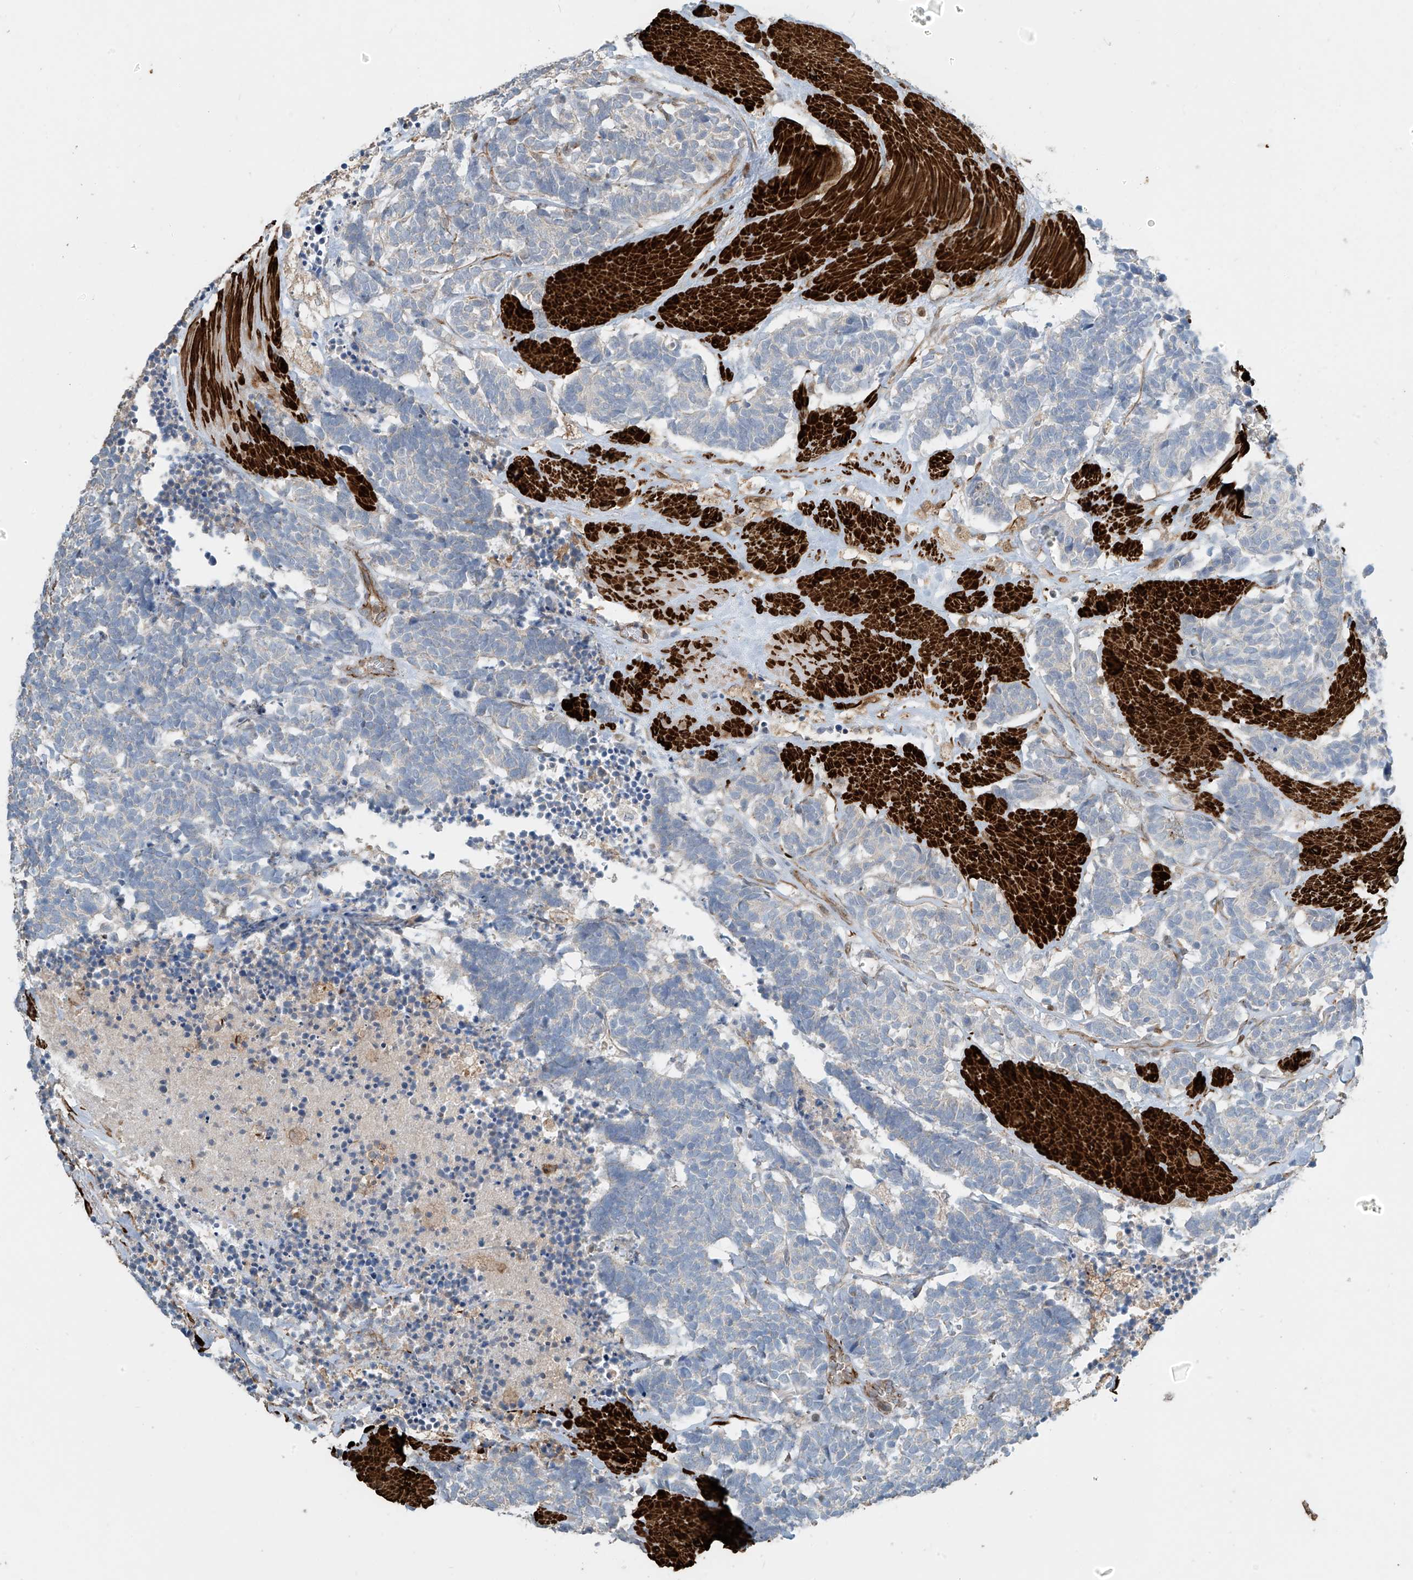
{"staining": {"intensity": "negative", "quantity": "none", "location": "none"}, "tissue": "carcinoid", "cell_type": "Tumor cells", "image_type": "cancer", "snomed": [{"axis": "morphology", "description": "Carcinoma, NOS"}, {"axis": "morphology", "description": "Carcinoid, malignant, NOS"}, {"axis": "topography", "description": "Urinary bladder"}], "caption": "An immunohistochemistry image of carcinoma is shown. There is no staining in tumor cells of carcinoma.", "gene": "SH3BGRL3", "patient": {"sex": "male", "age": 57}}